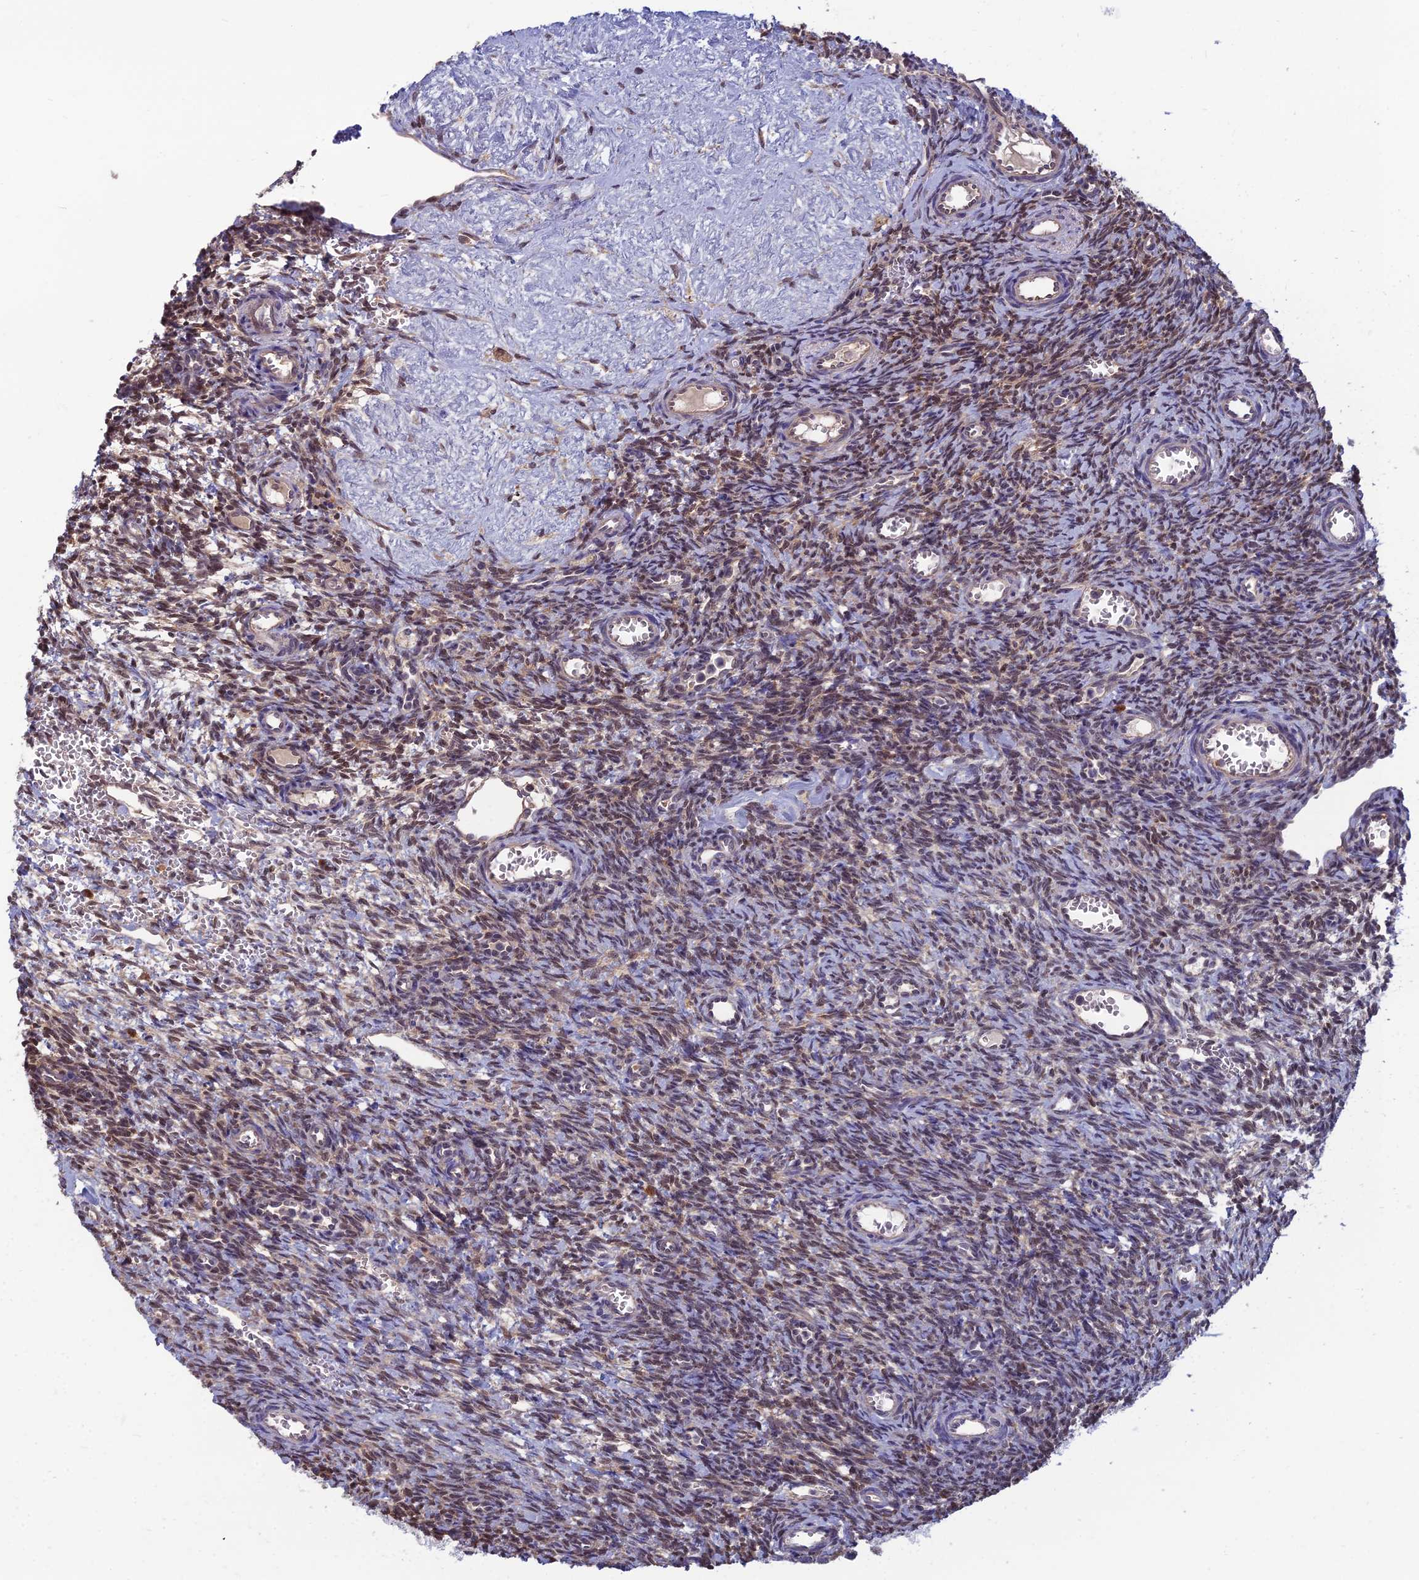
{"staining": {"intensity": "weak", "quantity": ">75%", "location": "cytoplasmic/membranous"}, "tissue": "ovary", "cell_type": "Follicle cells", "image_type": "normal", "snomed": [{"axis": "morphology", "description": "Normal tissue, NOS"}, {"axis": "topography", "description": "Ovary"}], "caption": "Follicle cells demonstrate low levels of weak cytoplasmic/membranous staining in approximately >75% of cells in normal ovary.", "gene": "OPA3", "patient": {"sex": "female", "age": 39}}